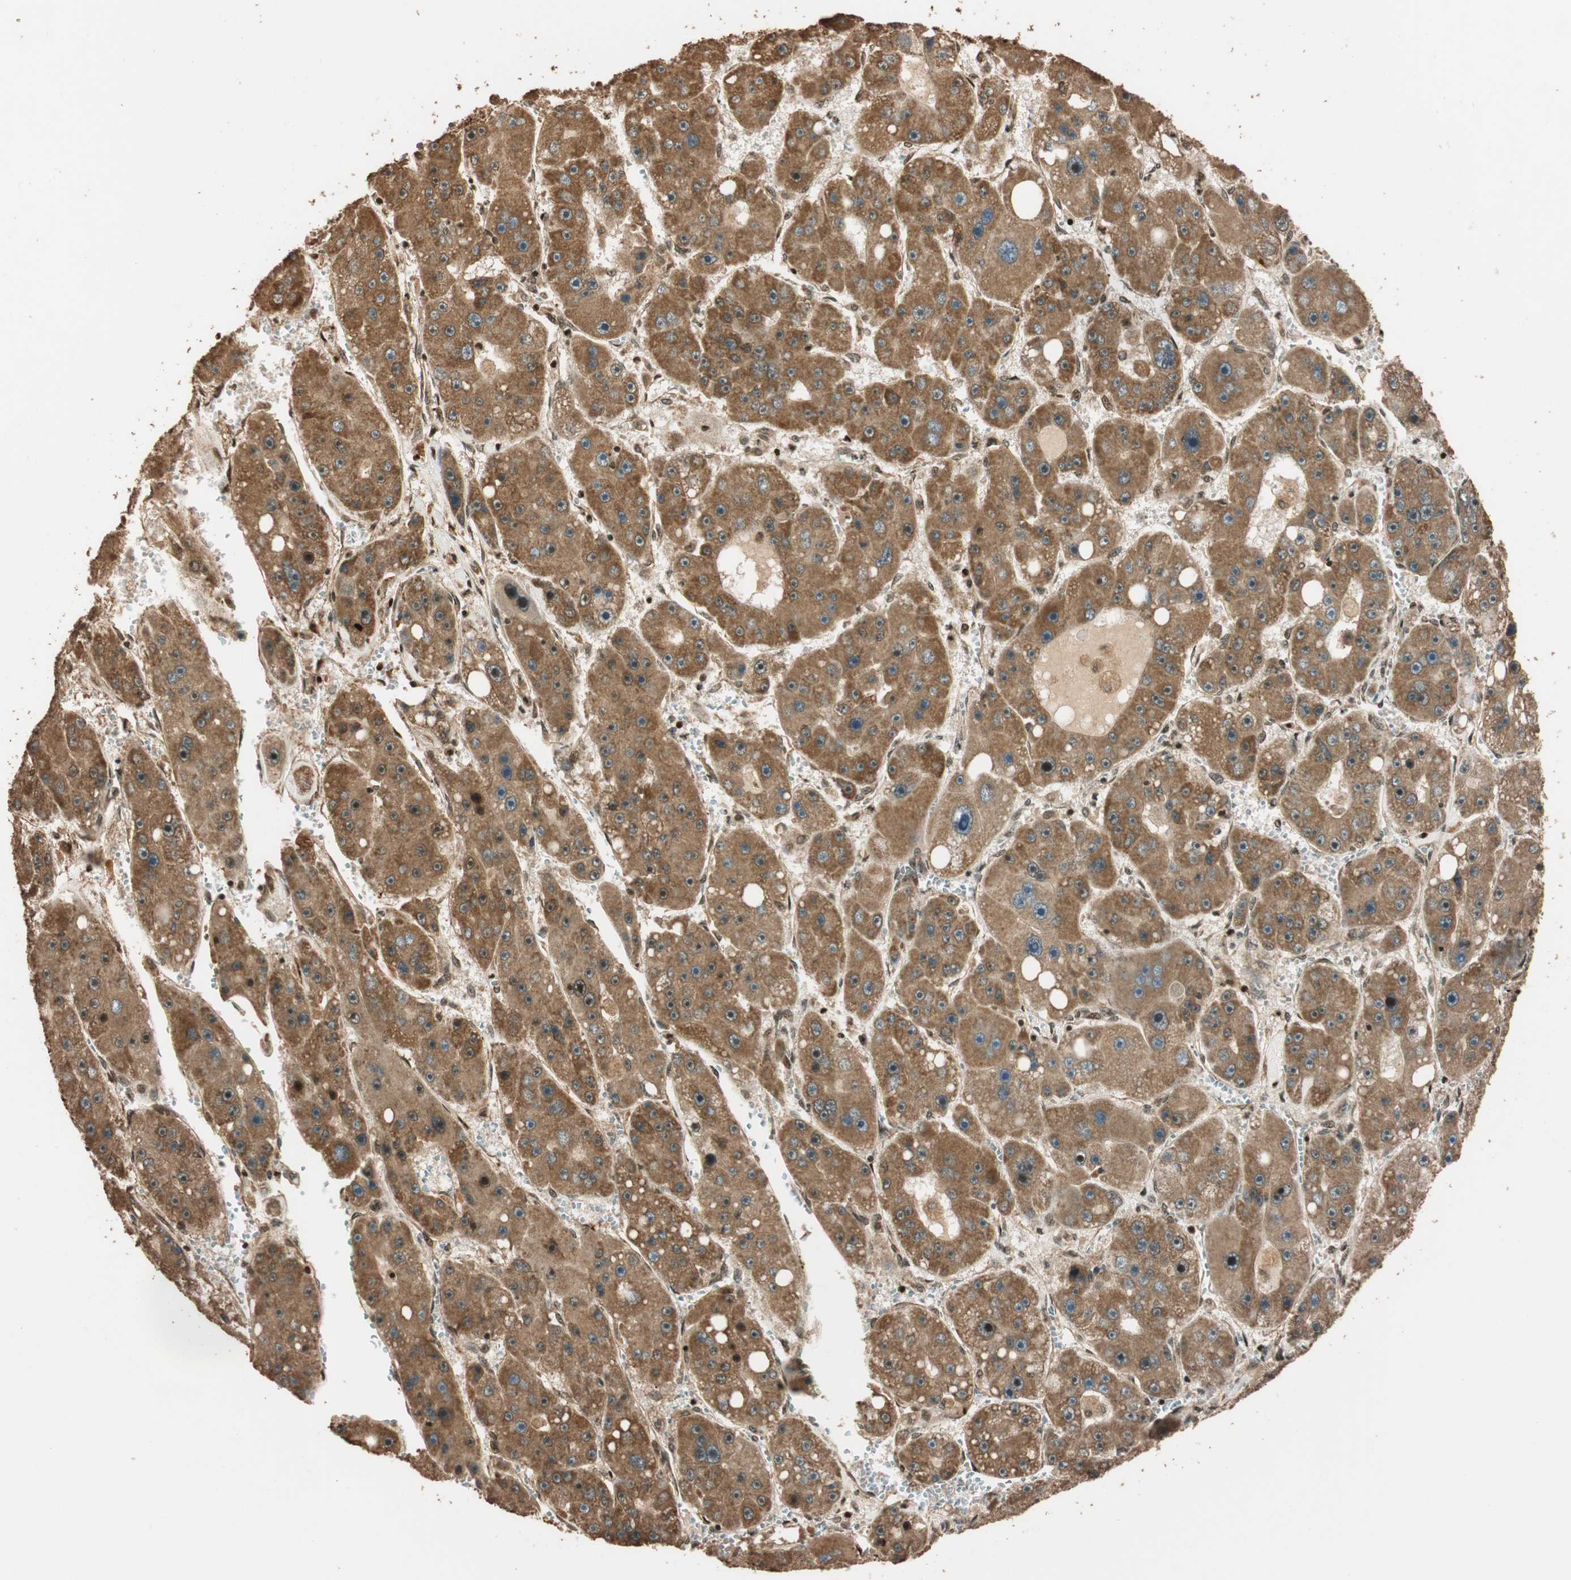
{"staining": {"intensity": "strong", "quantity": ">75%", "location": "cytoplasmic/membranous"}, "tissue": "liver cancer", "cell_type": "Tumor cells", "image_type": "cancer", "snomed": [{"axis": "morphology", "description": "Carcinoma, Hepatocellular, NOS"}, {"axis": "topography", "description": "Liver"}], "caption": "Protein expression analysis of human liver cancer (hepatocellular carcinoma) reveals strong cytoplasmic/membranous expression in approximately >75% of tumor cells.", "gene": "ALKBH5", "patient": {"sex": "female", "age": 61}}